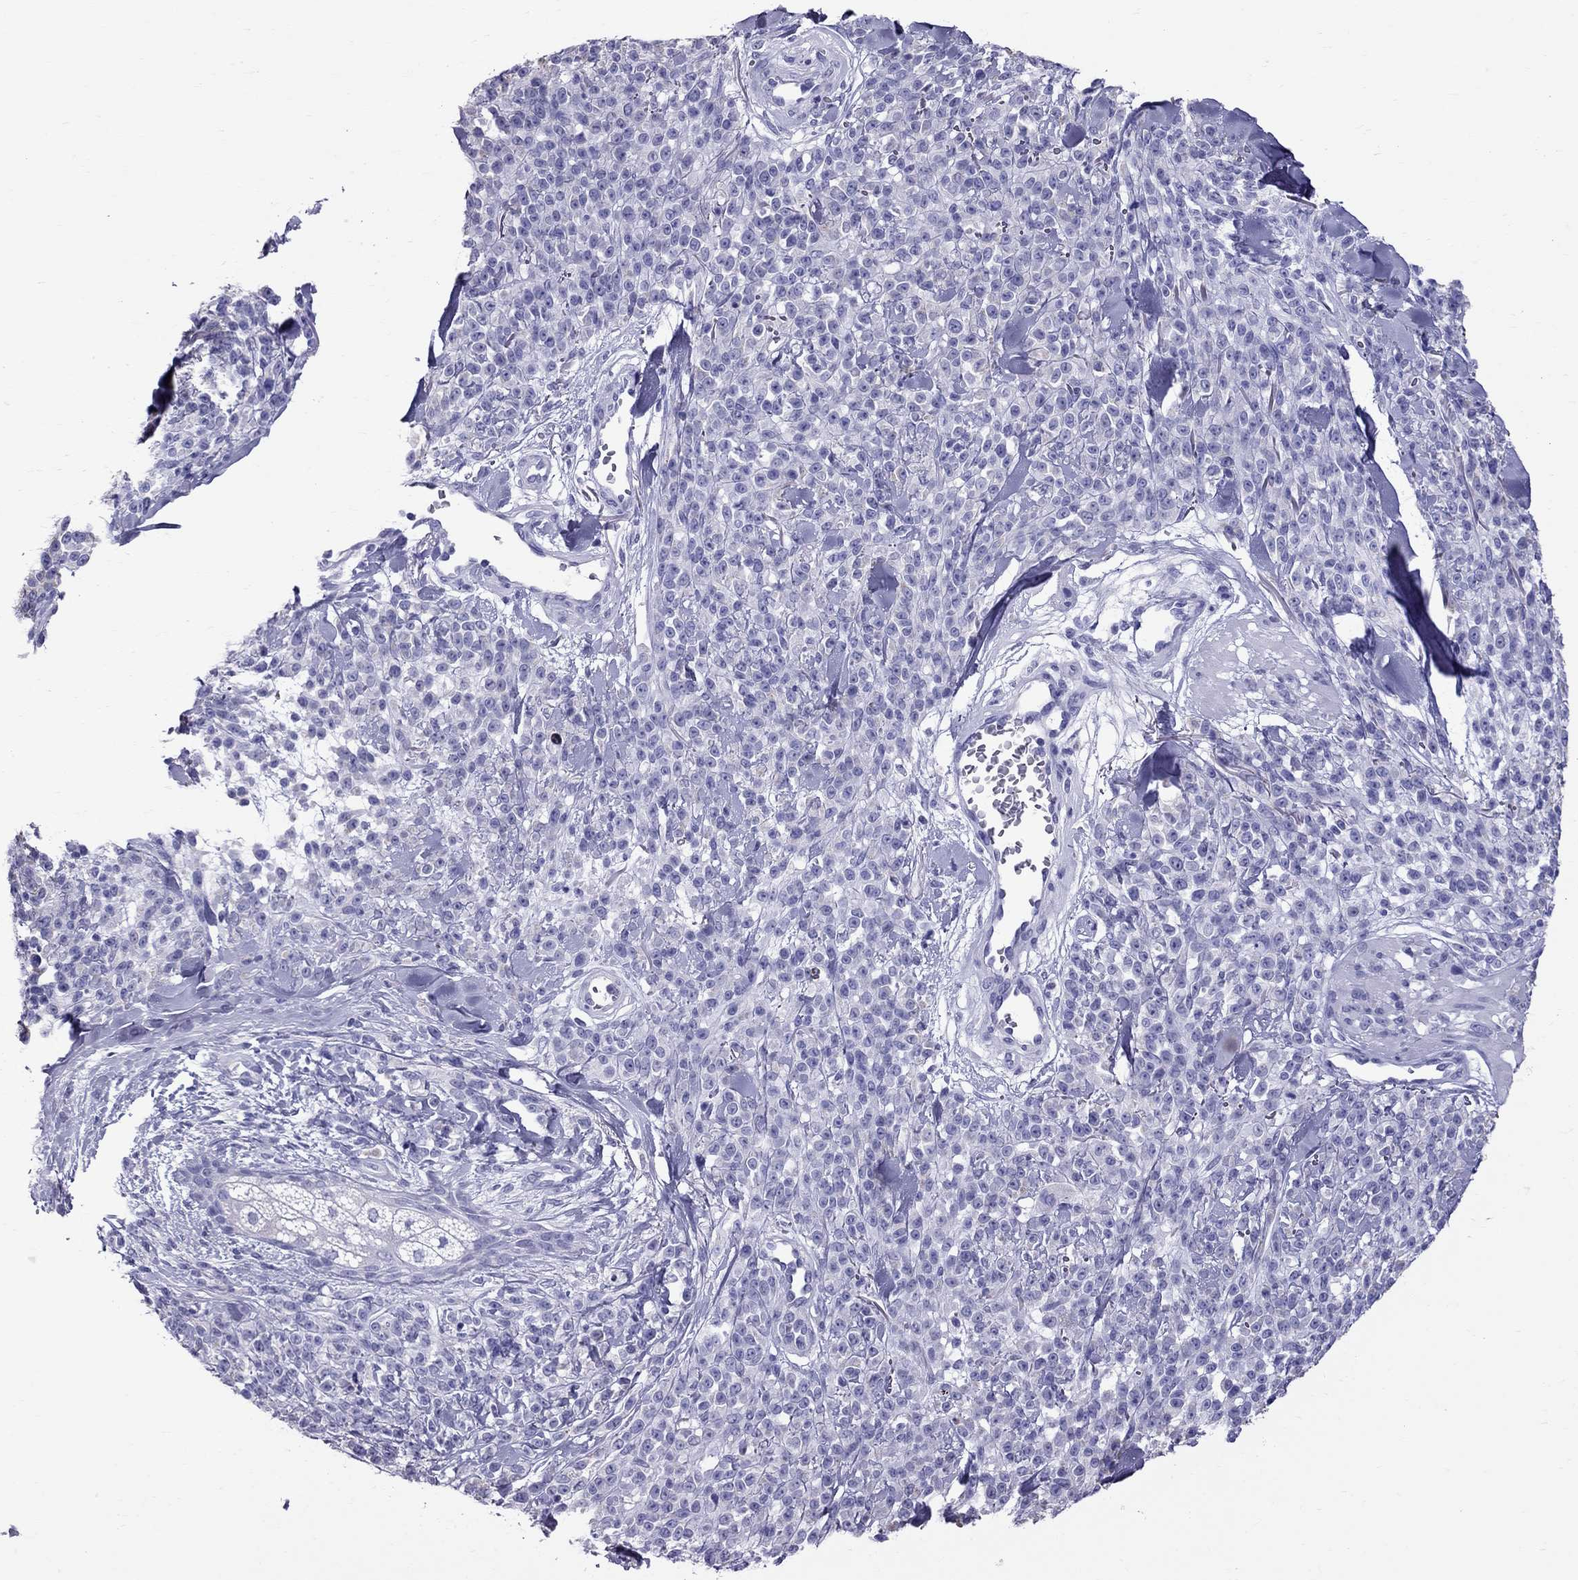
{"staining": {"intensity": "negative", "quantity": "none", "location": "none"}, "tissue": "melanoma", "cell_type": "Tumor cells", "image_type": "cancer", "snomed": [{"axis": "morphology", "description": "Malignant melanoma, NOS"}, {"axis": "topography", "description": "Skin"}, {"axis": "topography", "description": "Skin of trunk"}], "caption": "Melanoma was stained to show a protein in brown. There is no significant staining in tumor cells.", "gene": "TTLL13", "patient": {"sex": "male", "age": 74}}